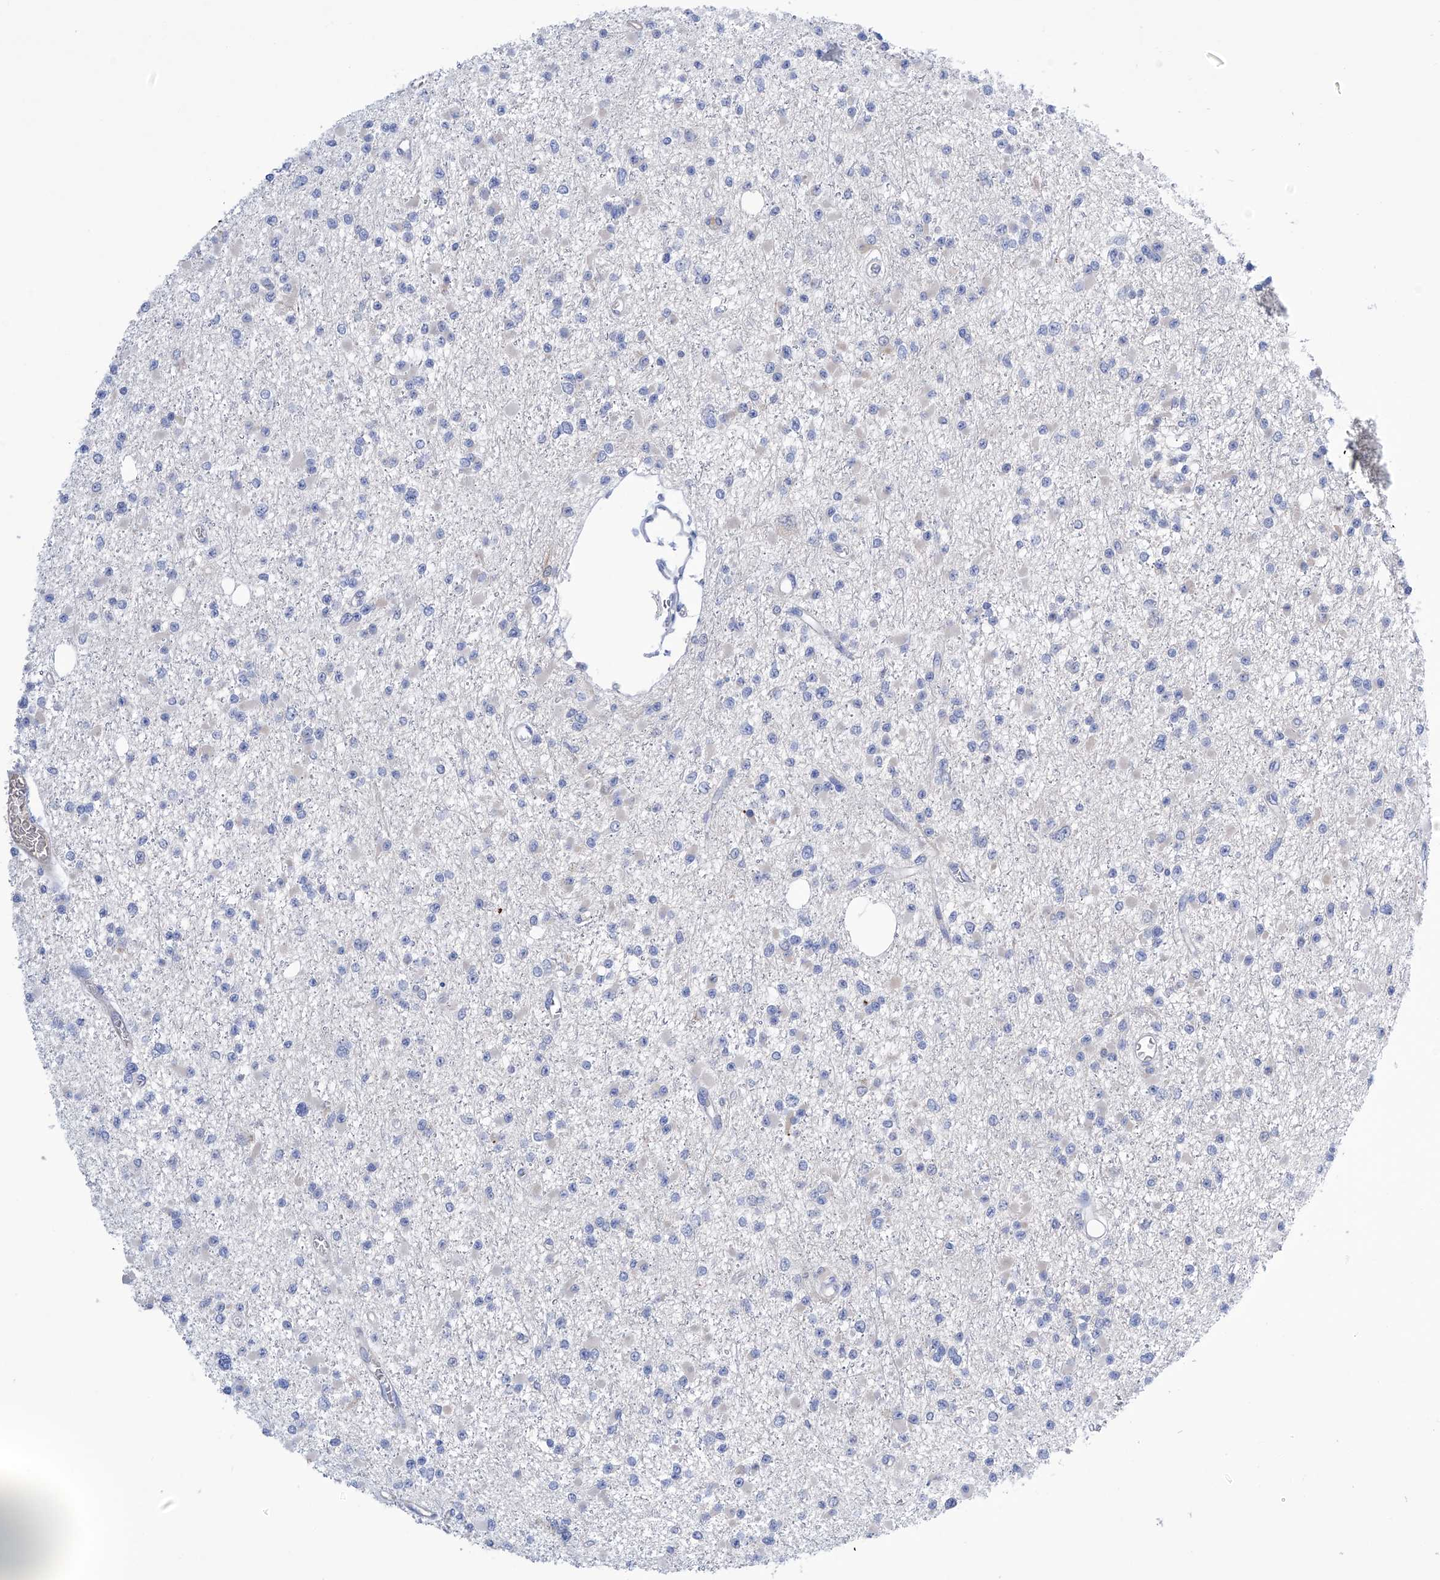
{"staining": {"intensity": "negative", "quantity": "none", "location": "none"}, "tissue": "glioma", "cell_type": "Tumor cells", "image_type": "cancer", "snomed": [{"axis": "morphology", "description": "Glioma, malignant, Low grade"}, {"axis": "topography", "description": "Brain"}], "caption": "High magnification brightfield microscopy of glioma stained with DAB (3,3'-diaminobenzidine) (brown) and counterstained with hematoxylin (blue): tumor cells show no significant expression. (Stains: DAB (3,3'-diaminobenzidine) immunohistochemistry with hematoxylin counter stain, Microscopy: brightfield microscopy at high magnification).", "gene": "PGM3", "patient": {"sex": "female", "age": 22}}